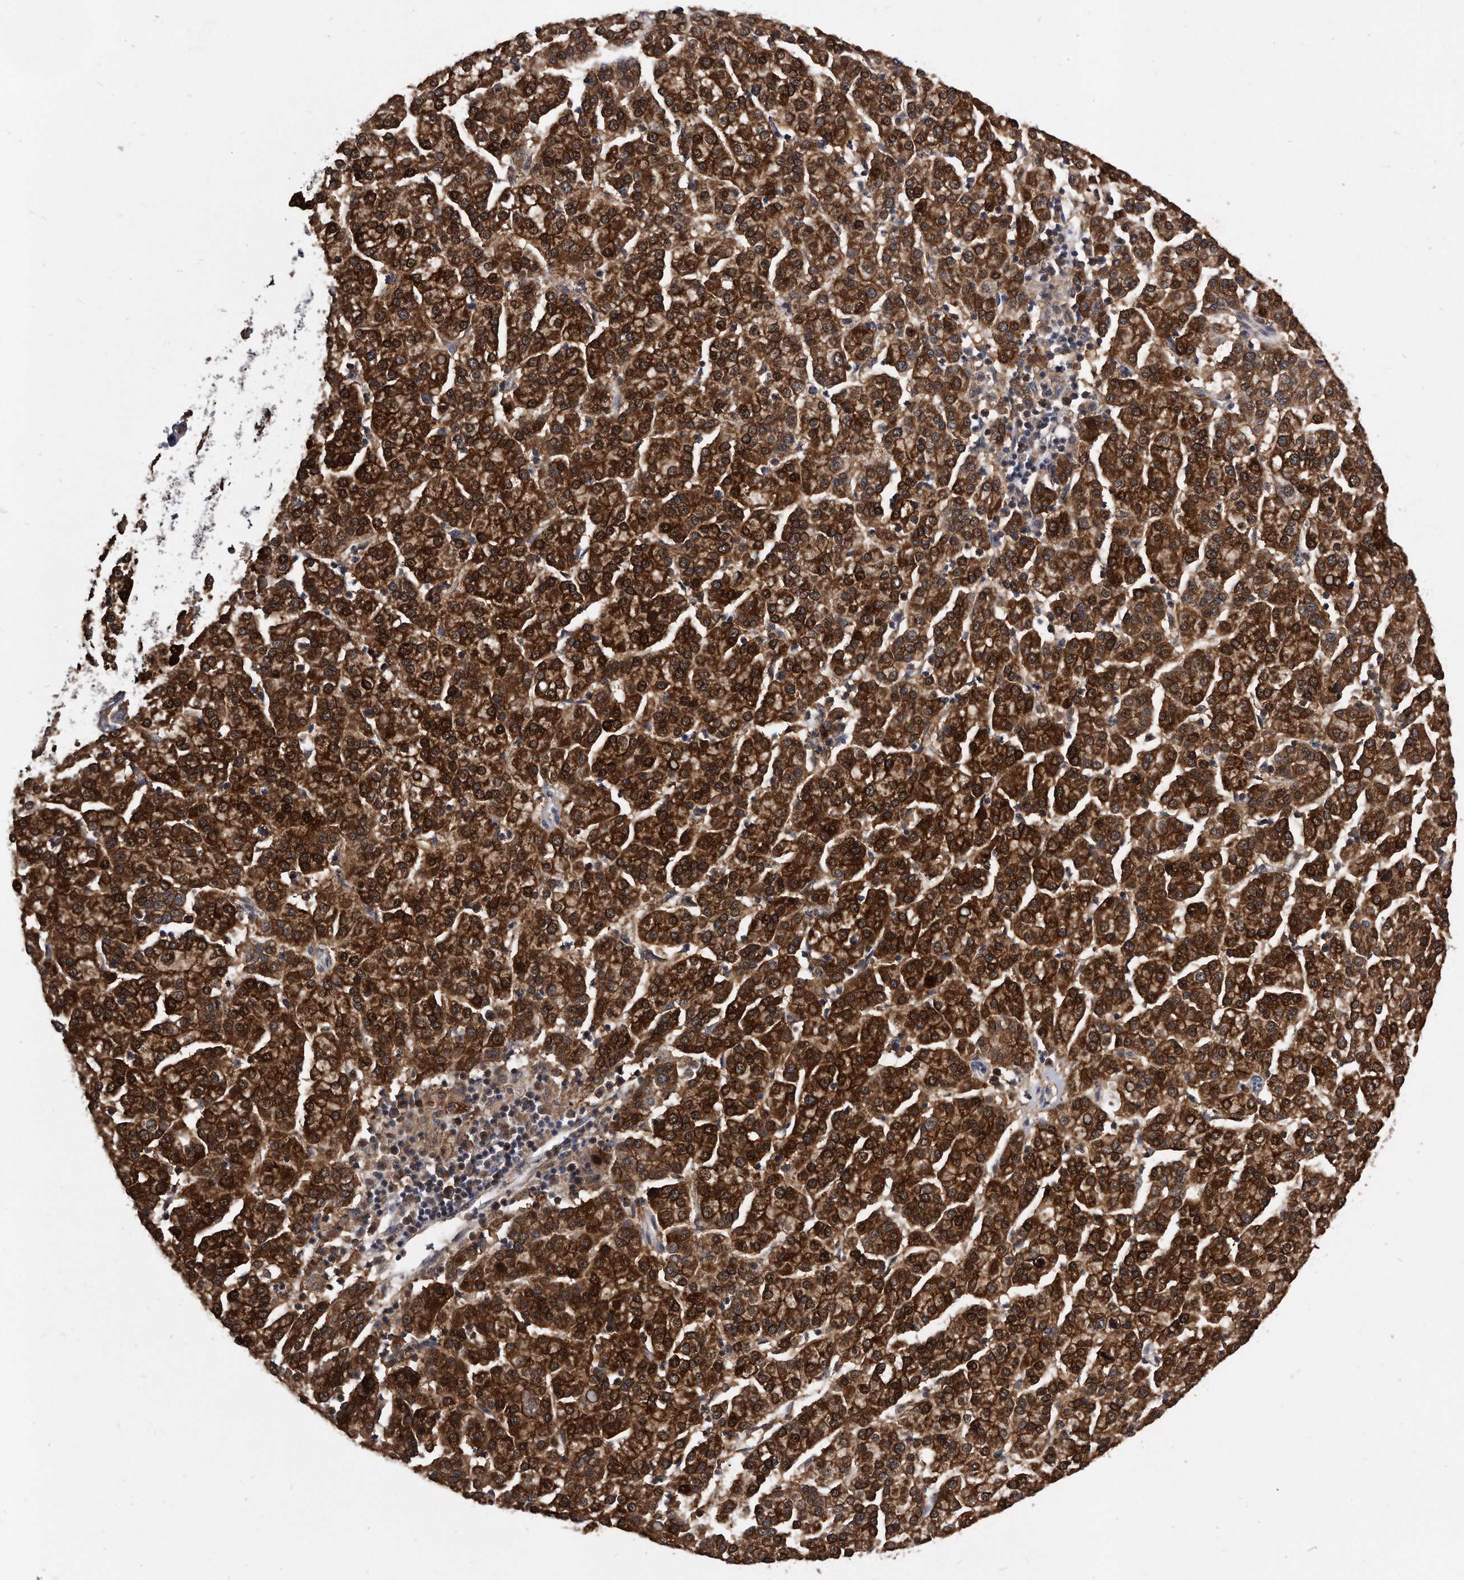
{"staining": {"intensity": "strong", "quantity": ">75%", "location": "cytoplasmic/membranous"}, "tissue": "liver cancer", "cell_type": "Tumor cells", "image_type": "cancer", "snomed": [{"axis": "morphology", "description": "Carcinoma, Hepatocellular, NOS"}, {"axis": "topography", "description": "Liver"}], "caption": "Immunohistochemical staining of hepatocellular carcinoma (liver) shows high levels of strong cytoplasmic/membranous expression in about >75% of tumor cells.", "gene": "IL20RA", "patient": {"sex": "female", "age": 58}}